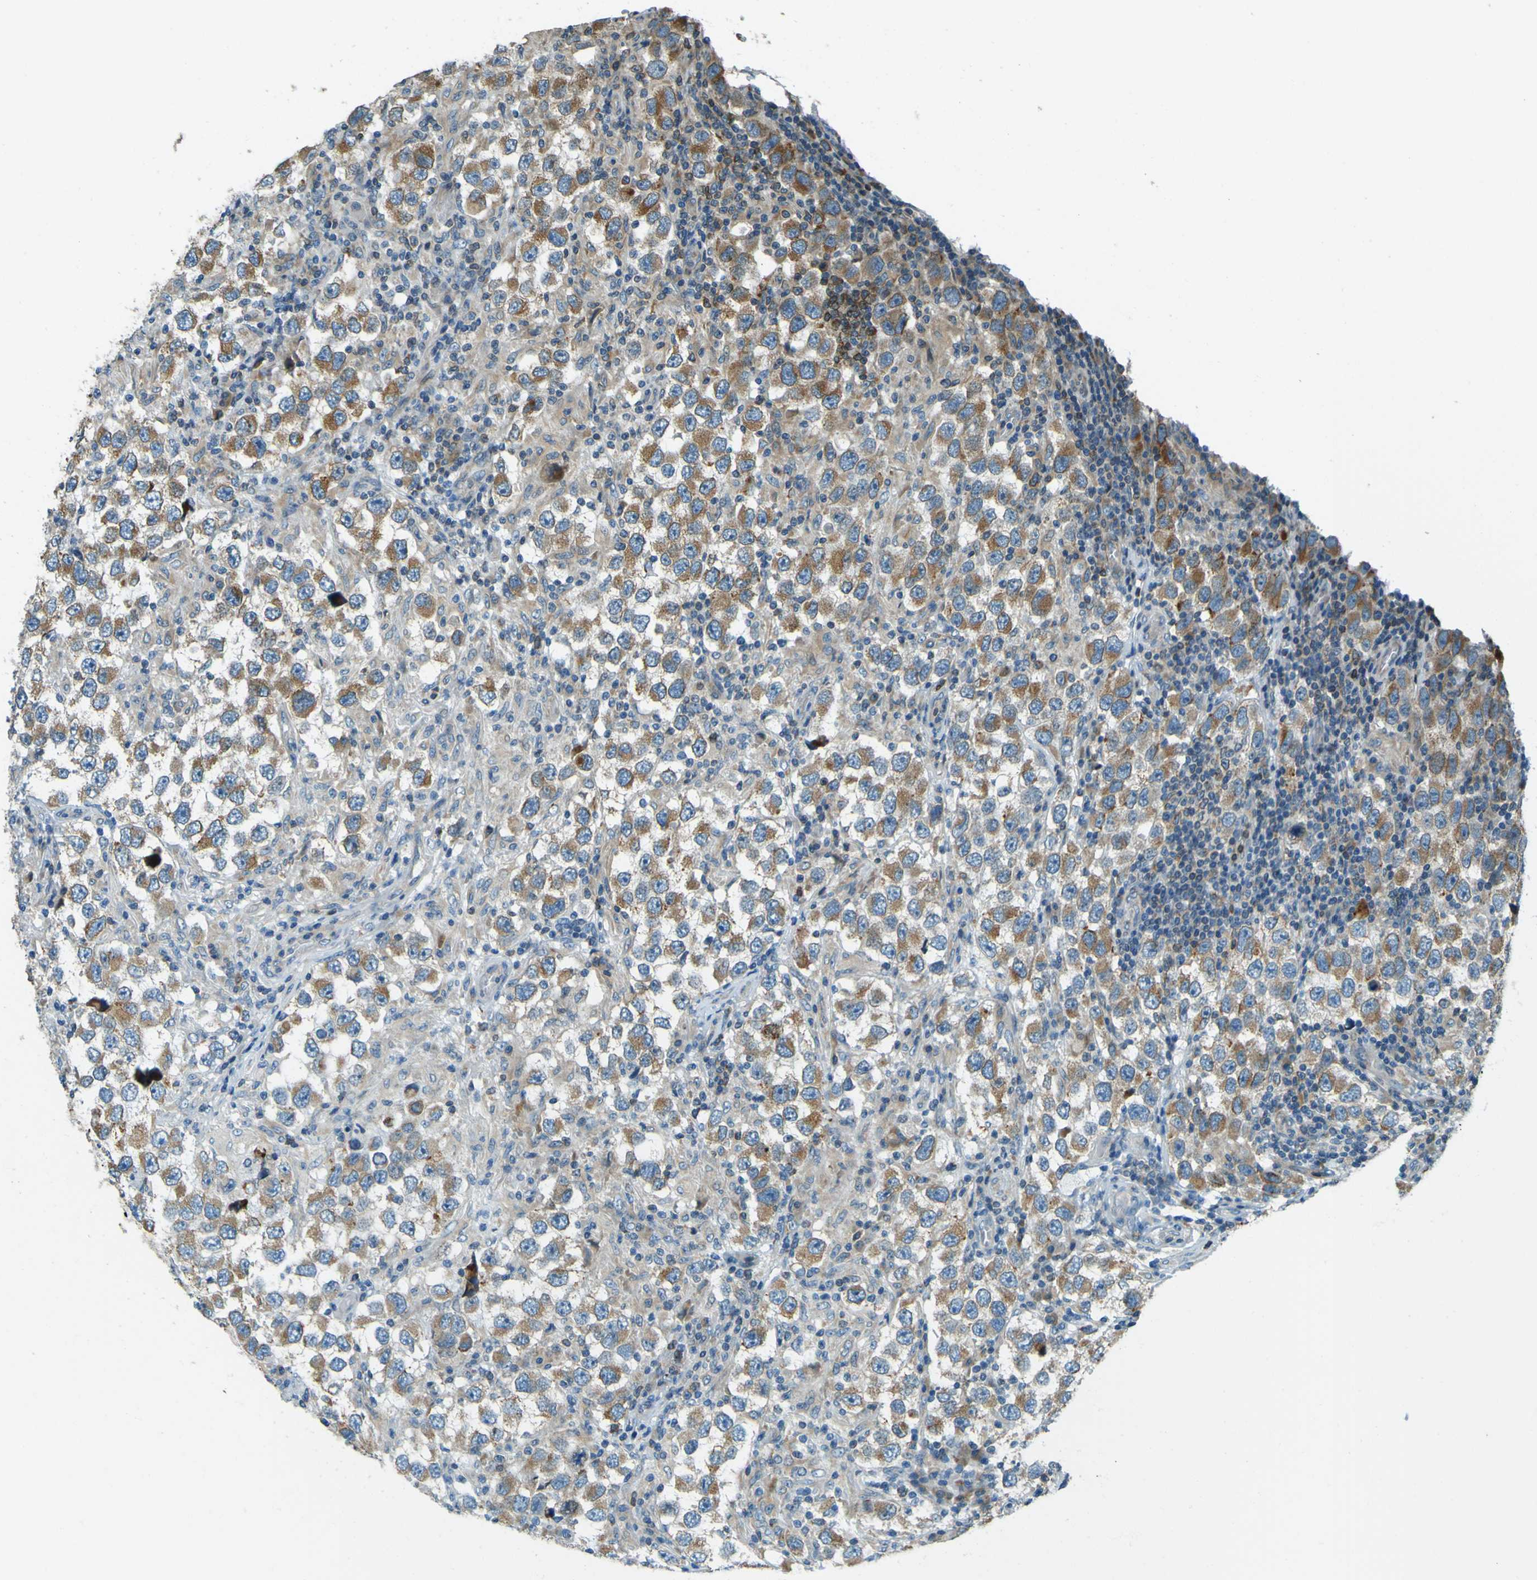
{"staining": {"intensity": "moderate", "quantity": ">75%", "location": "cytoplasmic/membranous"}, "tissue": "testis cancer", "cell_type": "Tumor cells", "image_type": "cancer", "snomed": [{"axis": "morphology", "description": "Carcinoma, Embryonal, NOS"}, {"axis": "topography", "description": "Testis"}], "caption": "A brown stain labels moderate cytoplasmic/membranous expression of a protein in human testis cancer tumor cells. (DAB IHC, brown staining for protein, blue staining for nuclei).", "gene": "LPCAT1", "patient": {"sex": "male", "age": 21}}